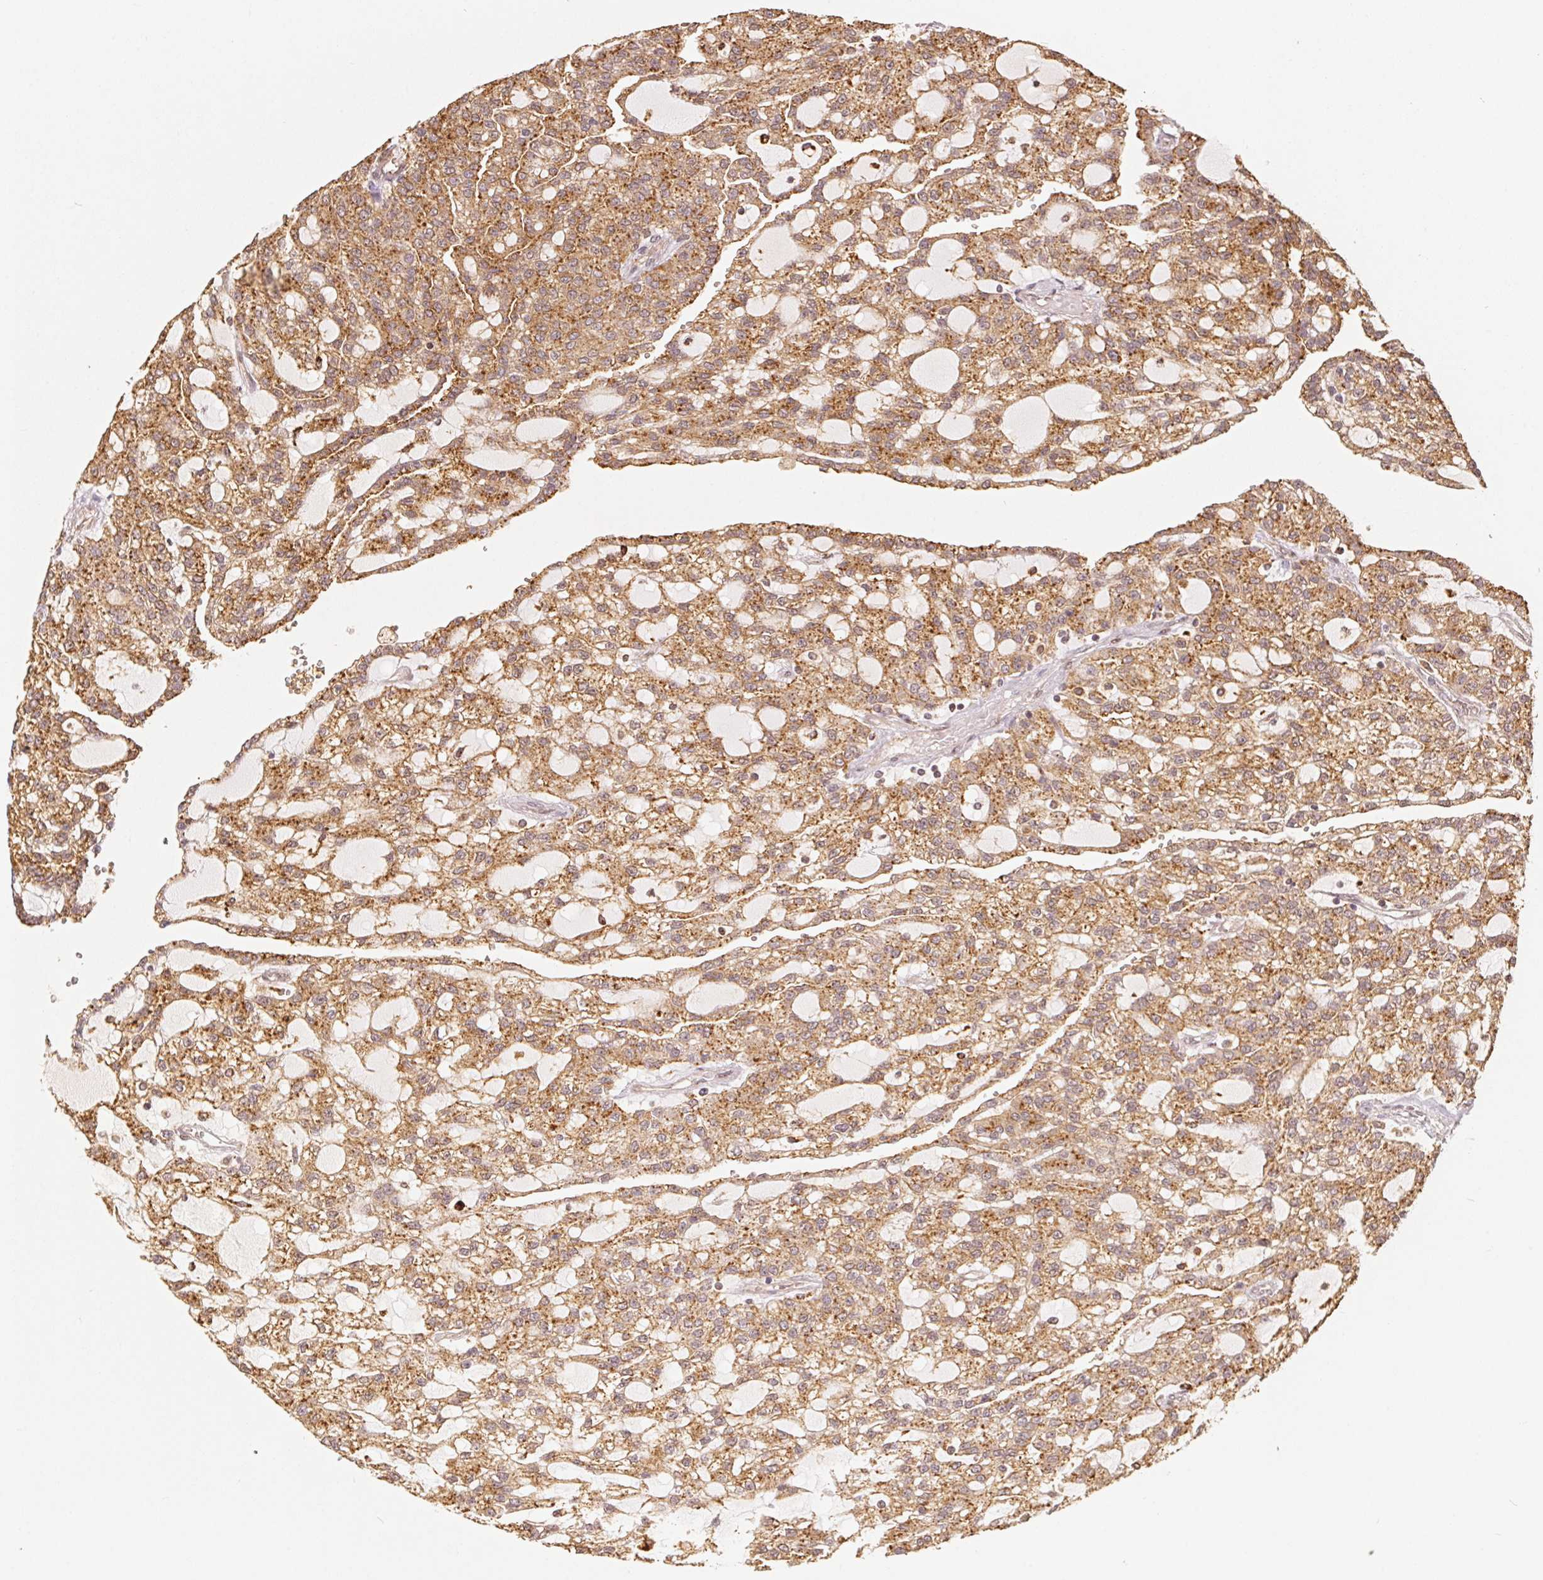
{"staining": {"intensity": "moderate", "quantity": ">75%", "location": "cytoplasmic/membranous"}, "tissue": "renal cancer", "cell_type": "Tumor cells", "image_type": "cancer", "snomed": [{"axis": "morphology", "description": "Adenocarcinoma, NOS"}, {"axis": "topography", "description": "Kidney"}], "caption": "This is a histology image of IHC staining of renal cancer (adenocarcinoma), which shows moderate expression in the cytoplasmic/membranous of tumor cells.", "gene": "GUSB", "patient": {"sex": "male", "age": 63}}